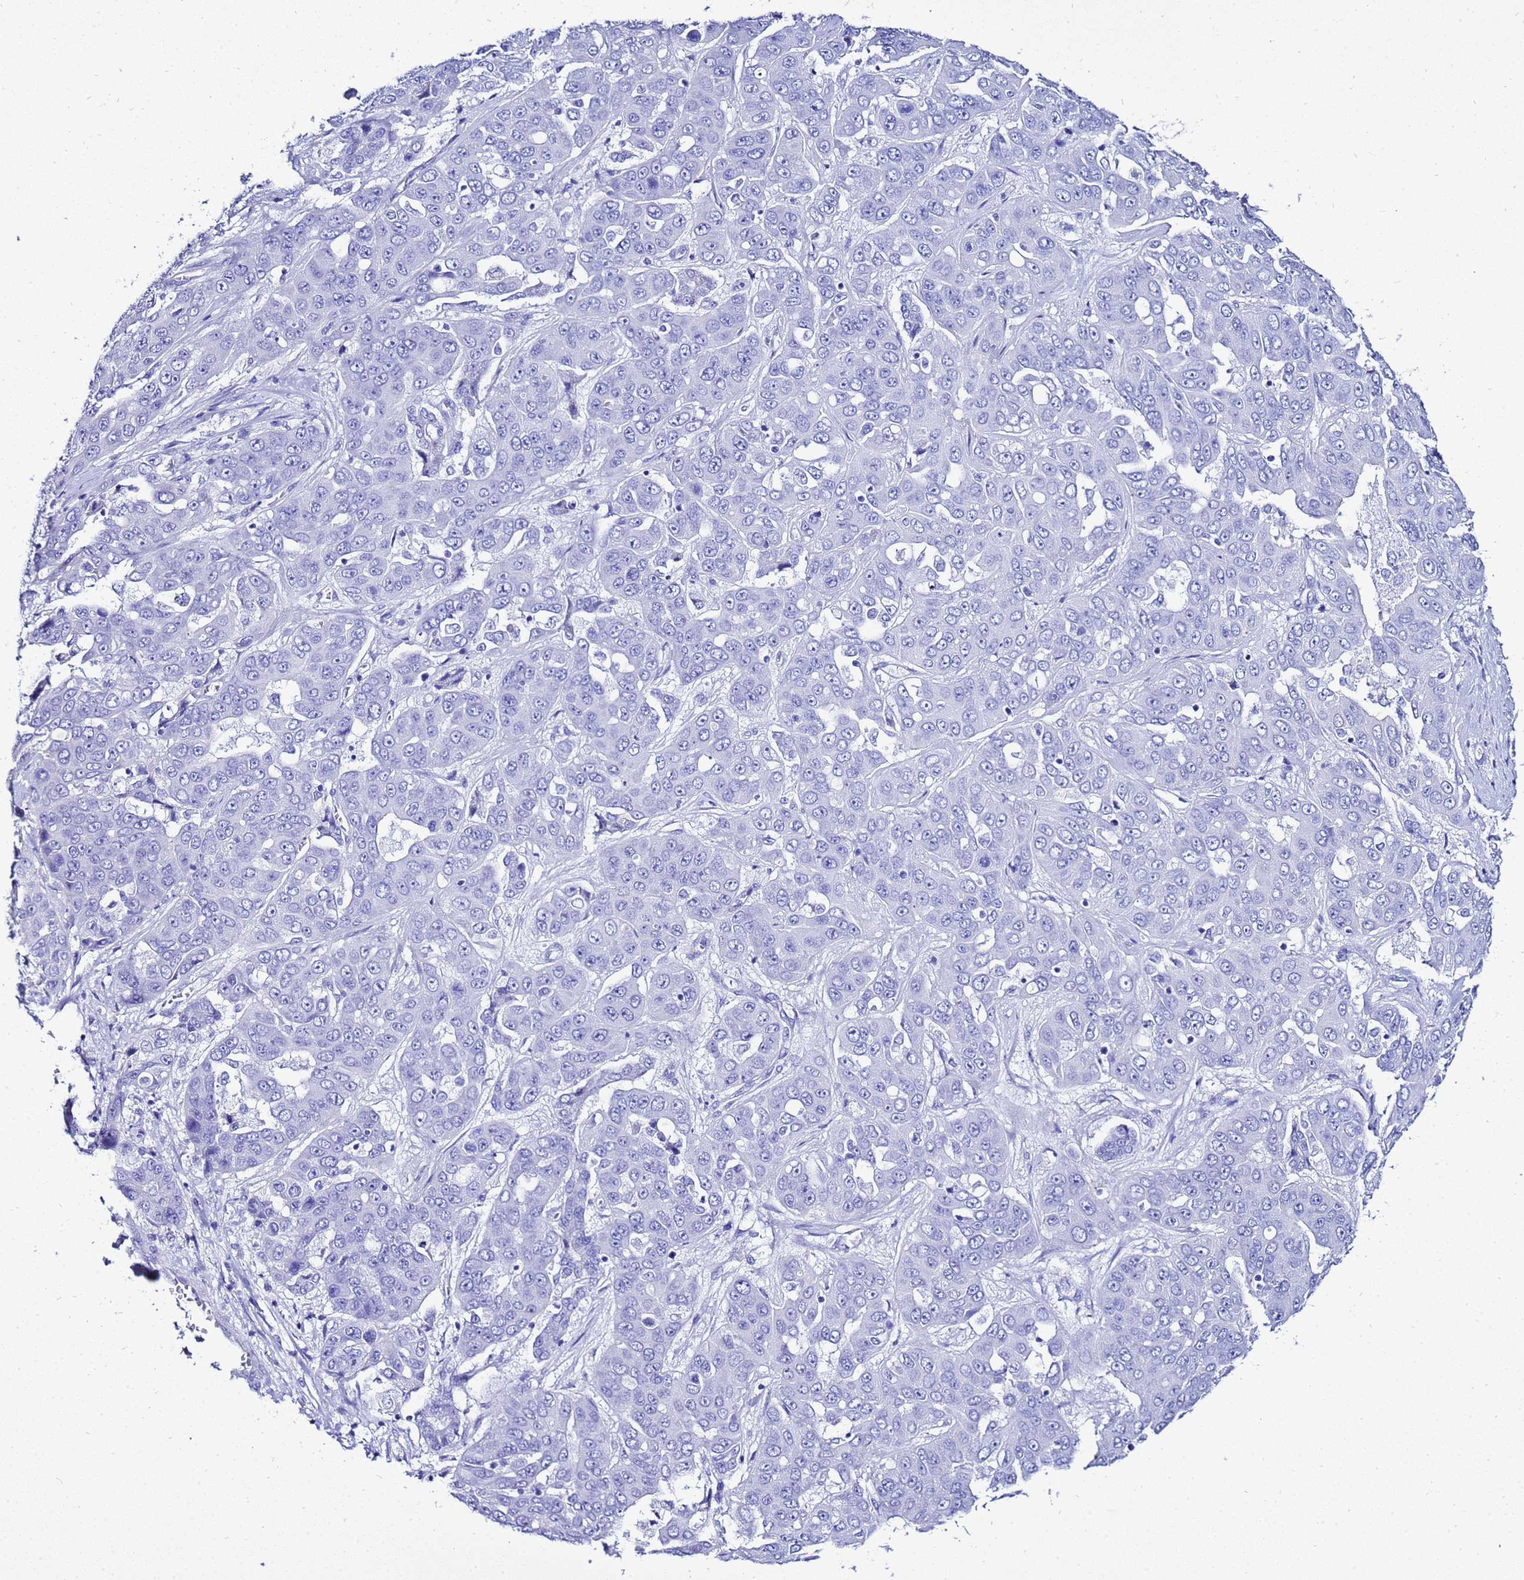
{"staining": {"intensity": "negative", "quantity": "none", "location": "none"}, "tissue": "liver cancer", "cell_type": "Tumor cells", "image_type": "cancer", "snomed": [{"axis": "morphology", "description": "Cholangiocarcinoma"}, {"axis": "topography", "description": "Liver"}], "caption": "Image shows no protein expression in tumor cells of cholangiocarcinoma (liver) tissue.", "gene": "LIPF", "patient": {"sex": "female", "age": 52}}